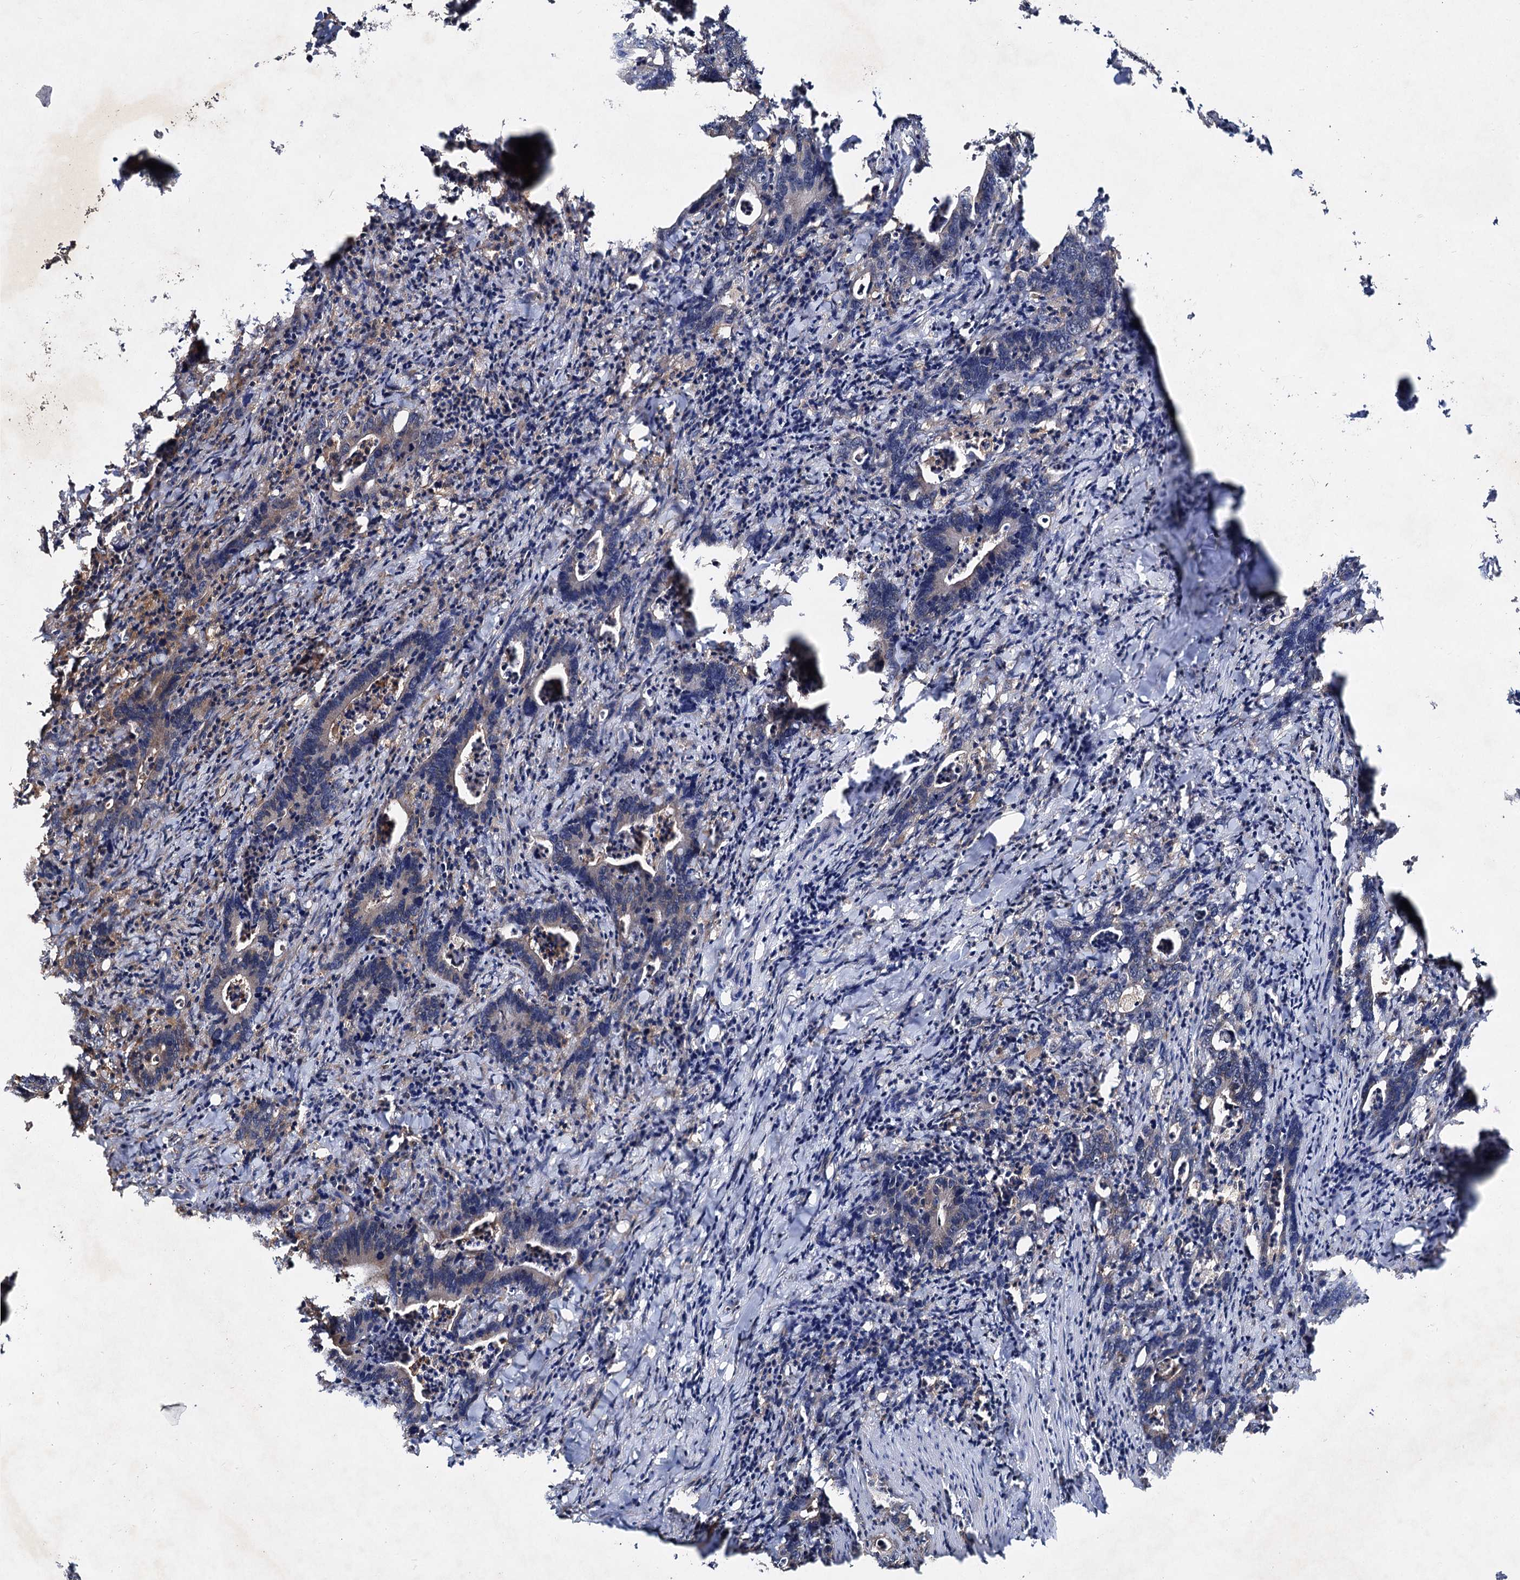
{"staining": {"intensity": "weak", "quantity": "25%-75%", "location": "cytoplasmic/membranous"}, "tissue": "colorectal cancer", "cell_type": "Tumor cells", "image_type": "cancer", "snomed": [{"axis": "morphology", "description": "Adenocarcinoma, NOS"}, {"axis": "topography", "description": "Colon"}], "caption": "Protein staining reveals weak cytoplasmic/membranous staining in about 25%-75% of tumor cells in adenocarcinoma (colorectal). The staining was performed using DAB (3,3'-diaminobenzidine) to visualize the protein expression in brown, while the nuclei were stained in blue with hematoxylin (Magnification: 20x).", "gene": "VPS29", "patient": {"sex": "female", "age": 75}}